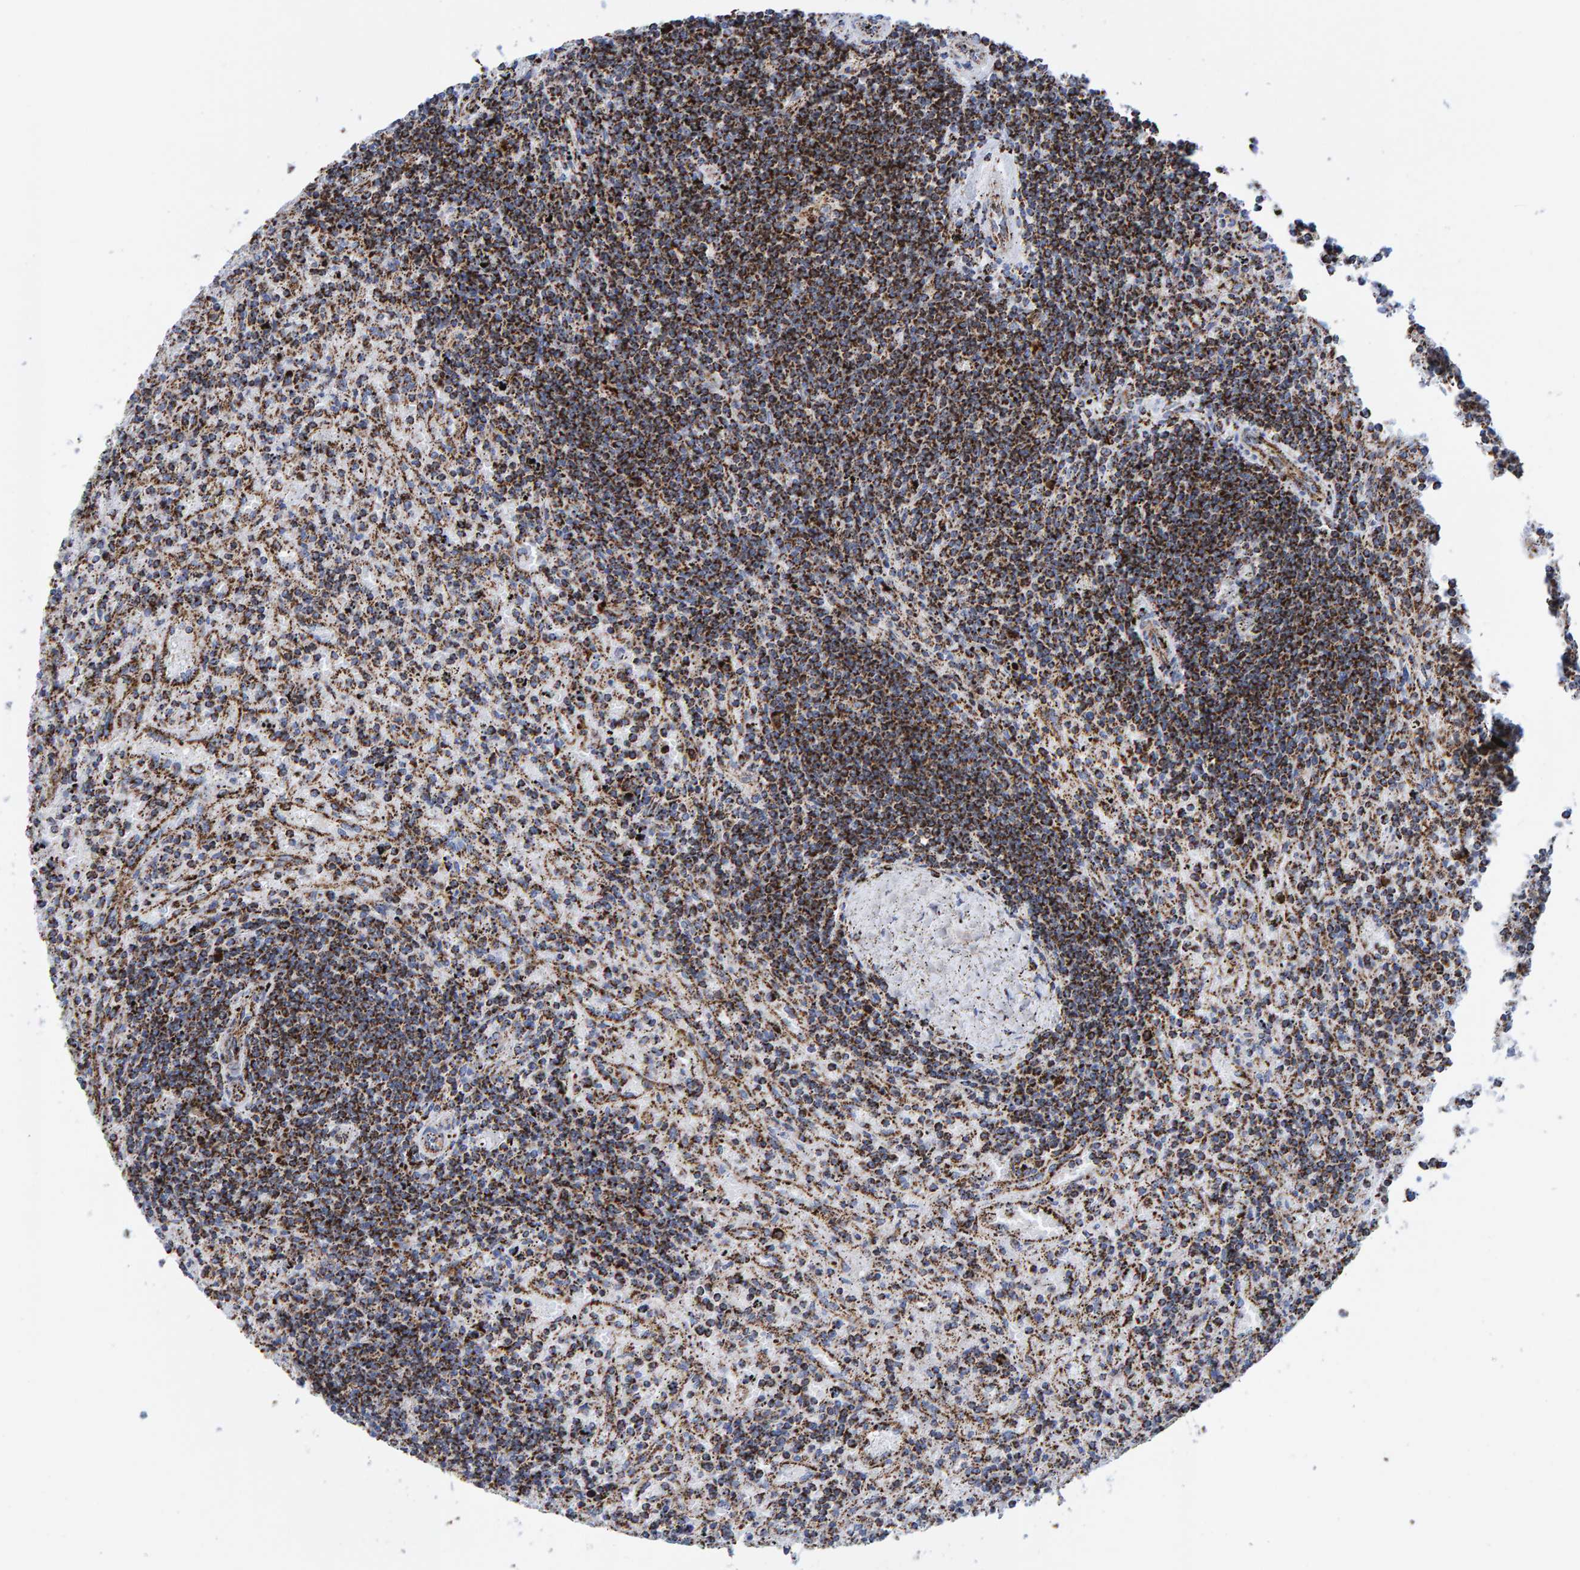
{"staining": {"intensity": "strong", "quantity": ">75%", "location": "cytoplasmic/membranous"}, "tissue": "lymphoma", "cell_type": "Tumor cells", "image_type": "cancer", "snomed": [{"axis": "morphology", "description": "Malignant lymphoma, non-Hodgkin's type, Low grade"}, {"axis": "topography", "description": "Spleen"}], "caption": "Low-grade malignant lymphoma, non-Hodgkin's type stained for a protein shows strong cytoplasmic/membranous positivity in tumor cells. Nuclei are stained in blue.", "gene": "ENSG00000262660", "patient": {"sex": "male", "age": 76}}